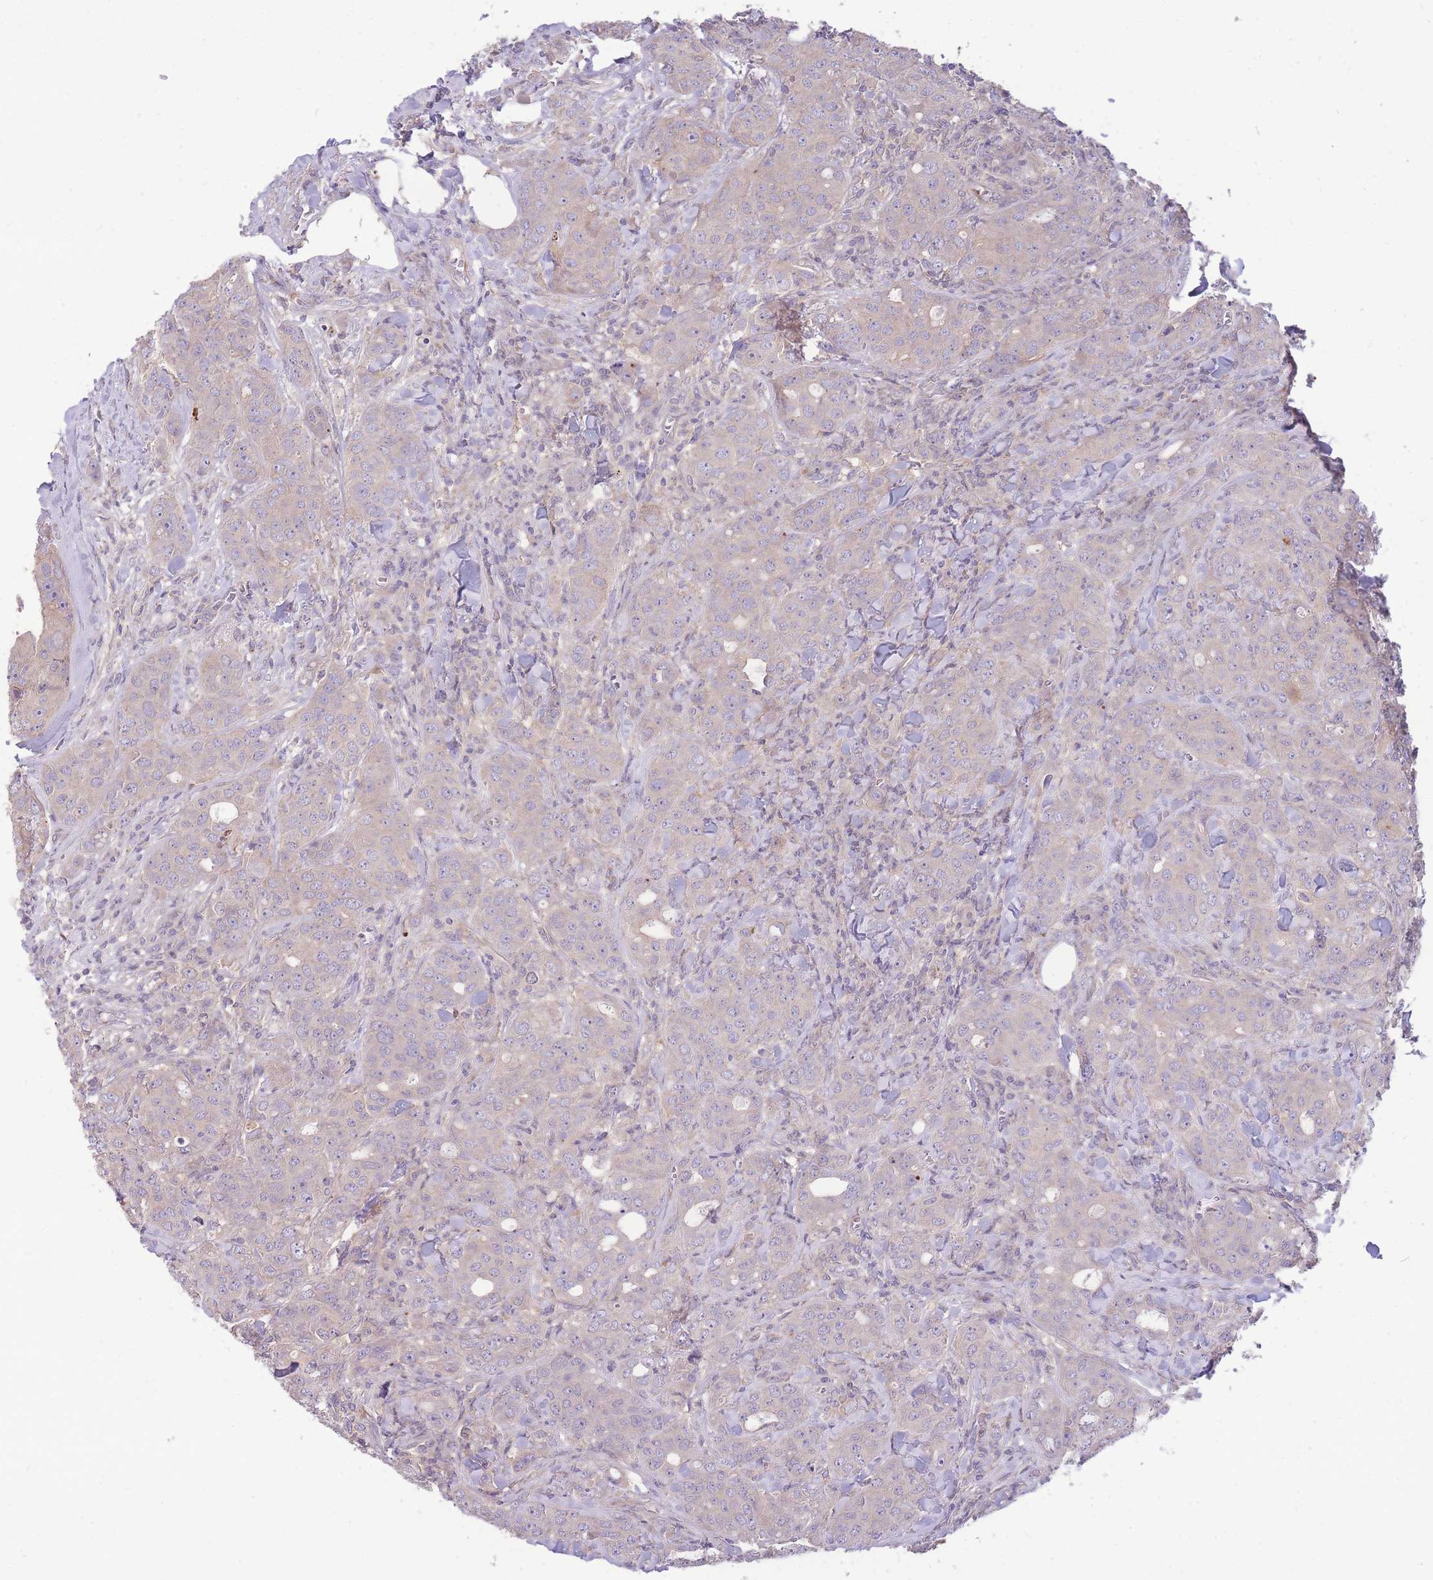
{"staining": {"intensity": "weak", "quantity": "25%-75%", "location": "cytoplasmic/membranous"}, "tissue": "breast cancer", "cell_type": "Tumor cells", "image_type": "cancer", "snomed": [{"axis": "morphology", "description": "Duct carcinoma"}, {"axis": "topography", "description": "Breast"}], "caption": "Immunohistochemistry photomicrograph of breast cancer stained for a protein (brown), which exhibits low levels of weak cytoplasmic/membranous expression in about 25%-75% of tumor cells.", "gene": "OR5T1", "patient": {"sex": "female", "age": 43}}